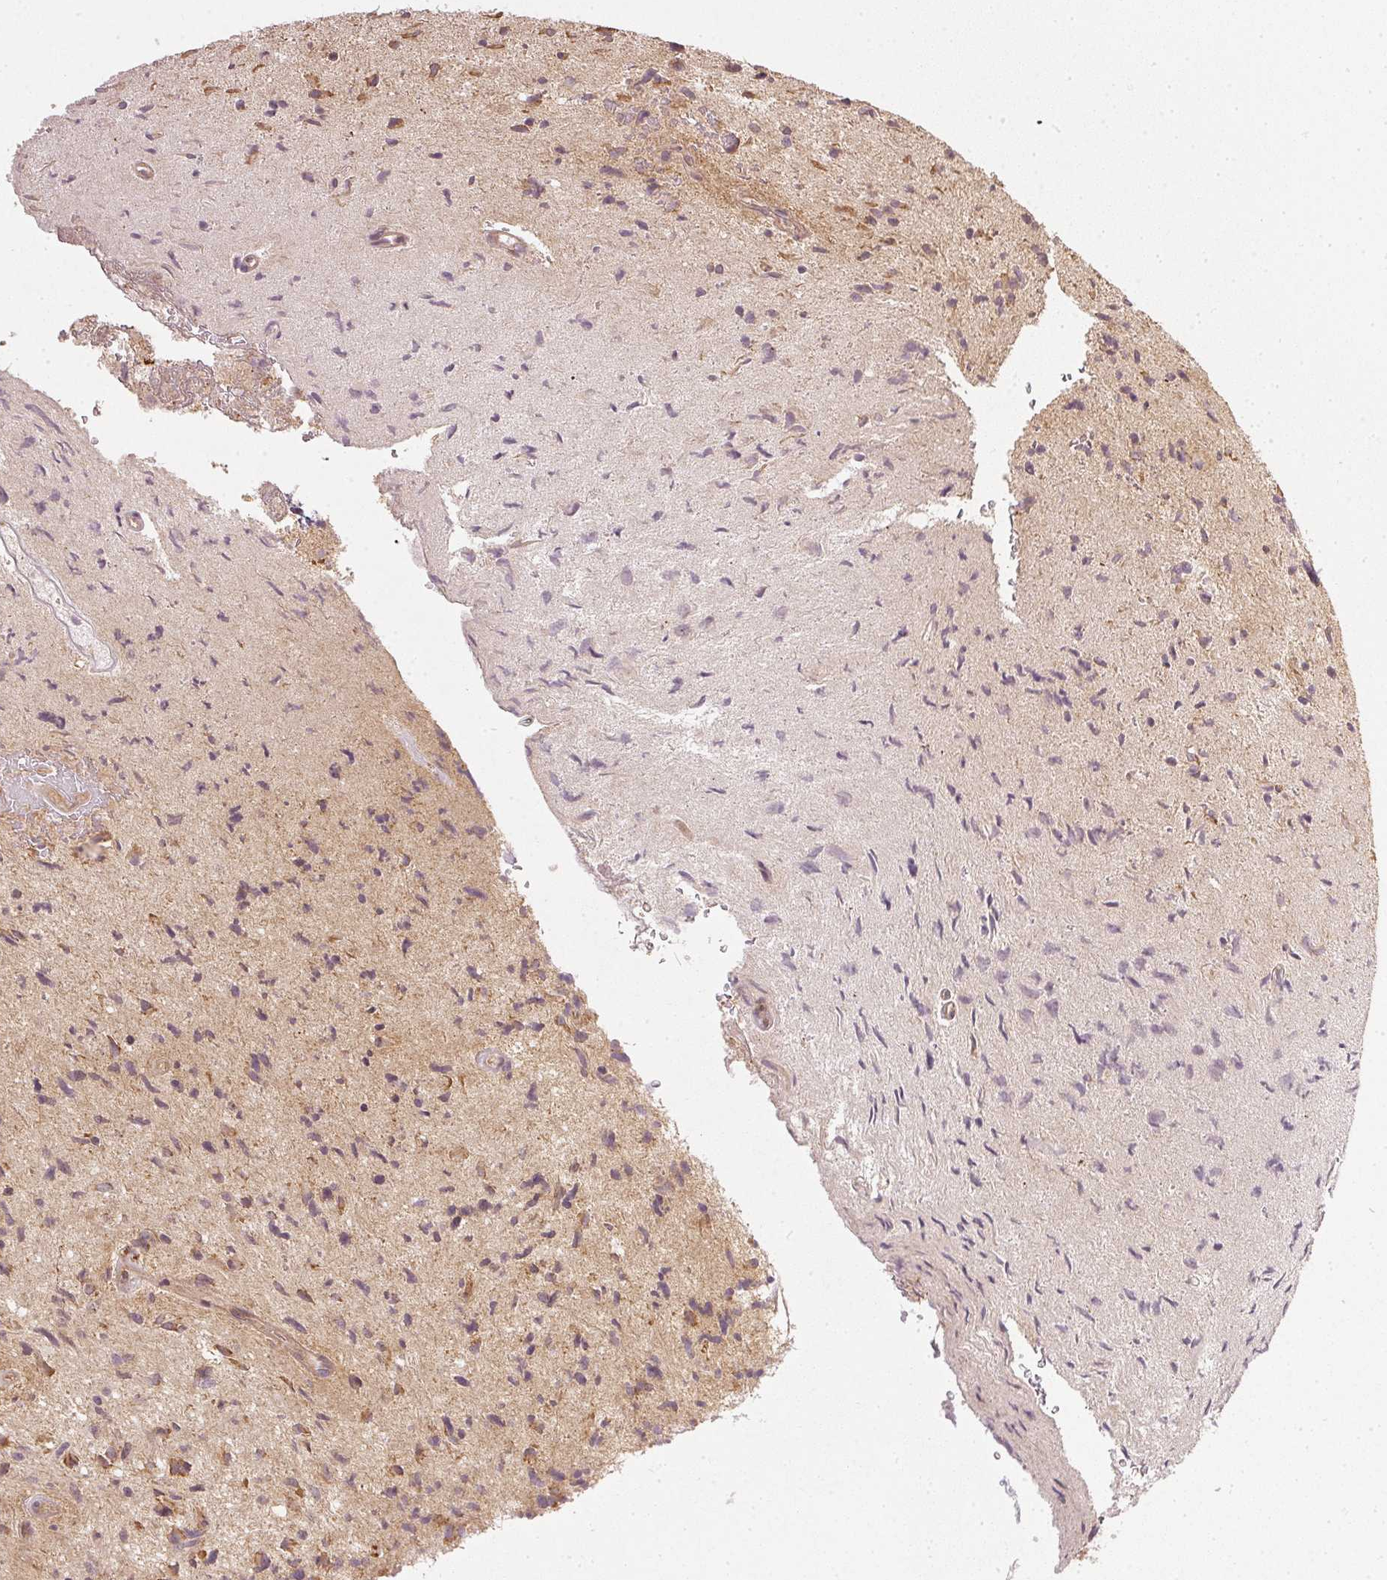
{"staining": {"intensity": "negative", "quantity": "none", "location": "none"}, "tissue": "glioma", "cell_type": "Tumor cells", "image_type": "cancer", "snomed": [{"axis": "morphology", "description": "Glioma, malignant, High grade"}, {"axis": "topography", "description": "Brain"}], "caption": "The photomicrograph reveals no significant expression in tumor cells of glioma. (Brightfield microscopy of DAB (3,3'-diaminobenzidine) immunohistochemistry (IHC) at high magnification).", "gene": "NADK2", "patient": {"sex": "male", "age": 54}}